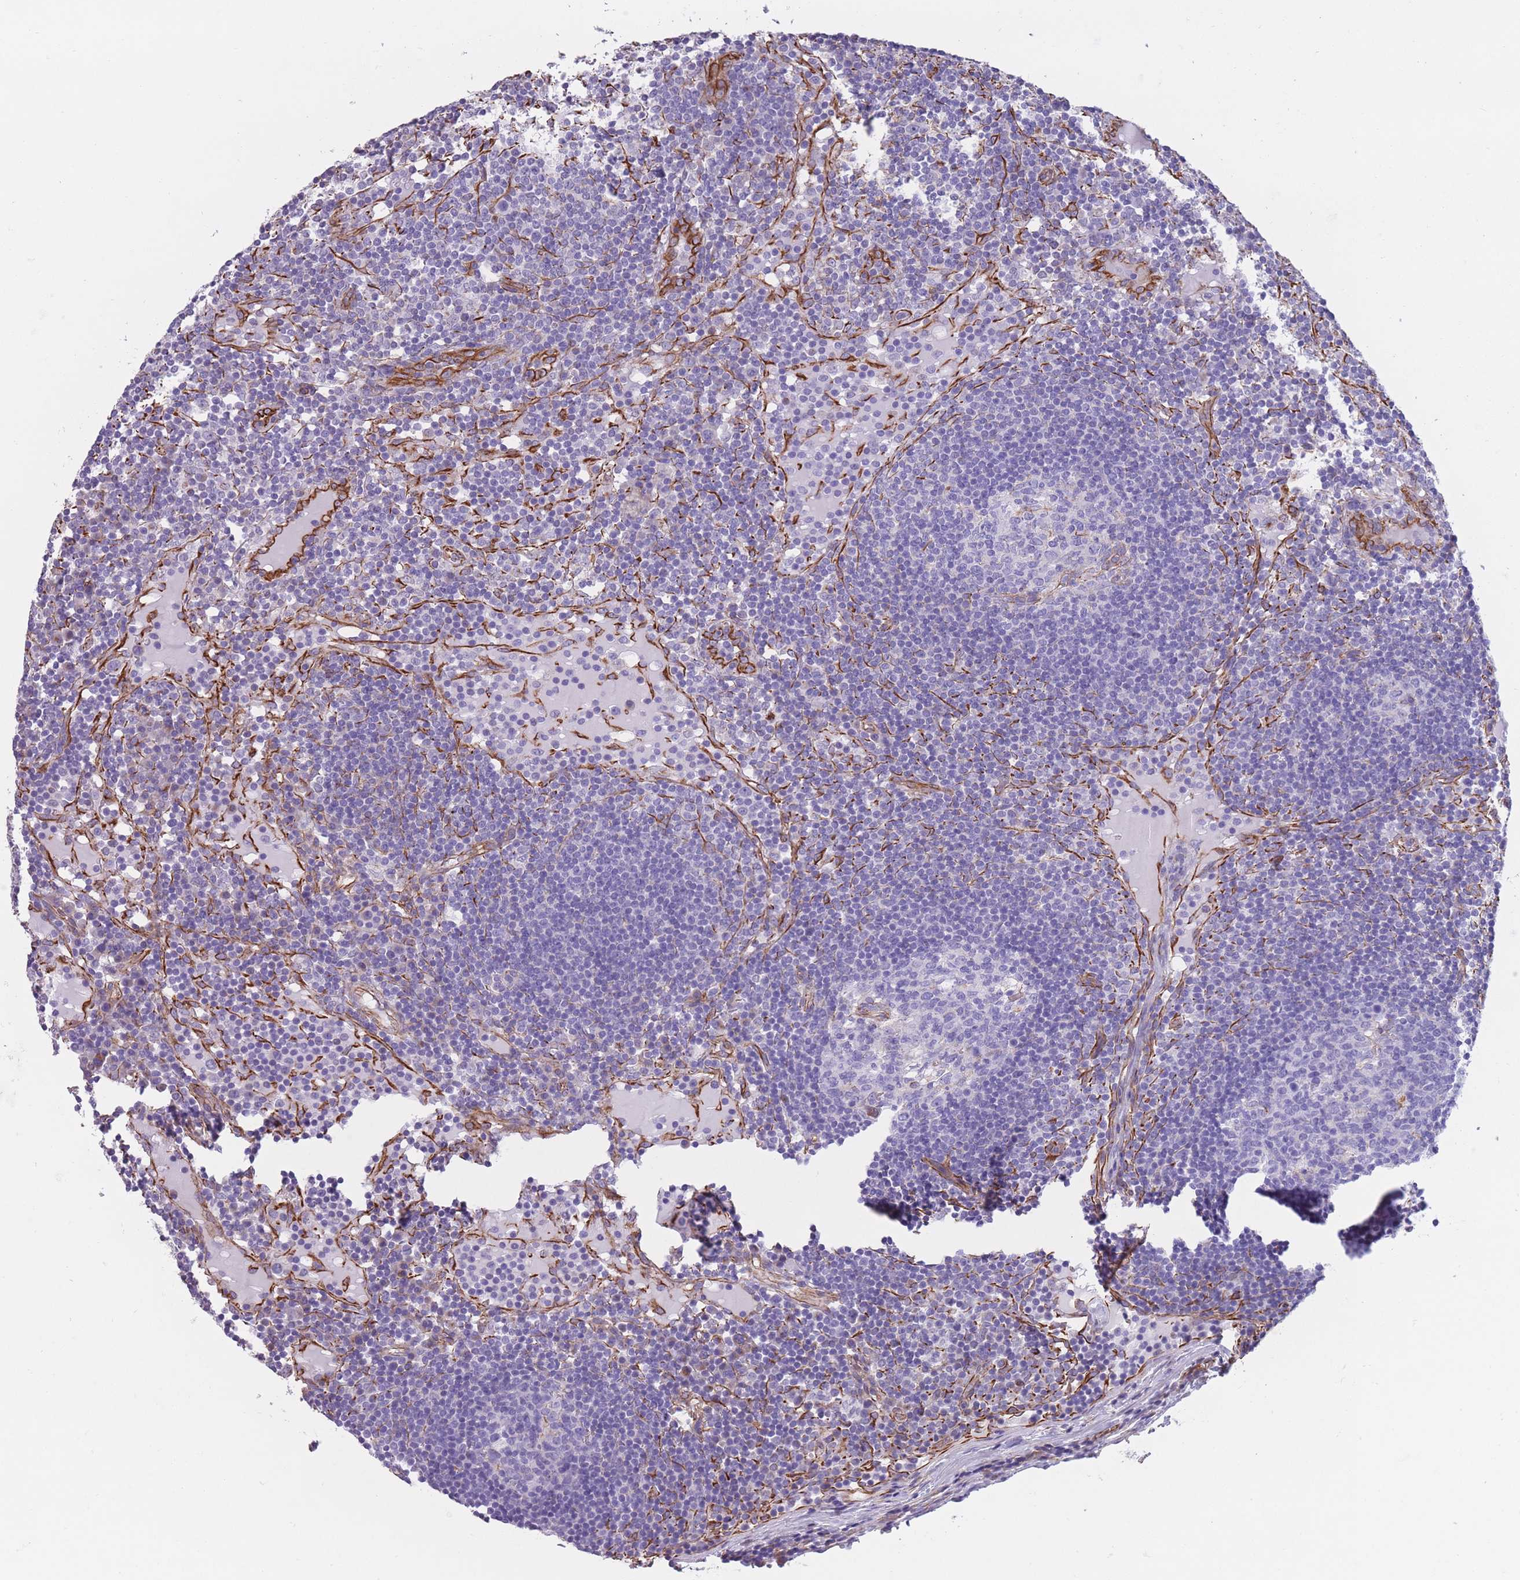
{"staining": {"intensity": "negative", "quantity": "none", "location": "none"}, "tissue": "lymph node", "cell_type": "Germinal center cells", "image_type": "normal", "snomed": [{"axis": "morphology", "description": "Normal tissue, NOS"}, {"axis": "topography", "description": "Lymph node"}], "caption": "This is an immunohistochemistry (IHC) image of unremarkable lymph node. There is no expression in germinal center cells.", "gene": "ATP5MF", "patient": {"sex": "male", "age": 53}}